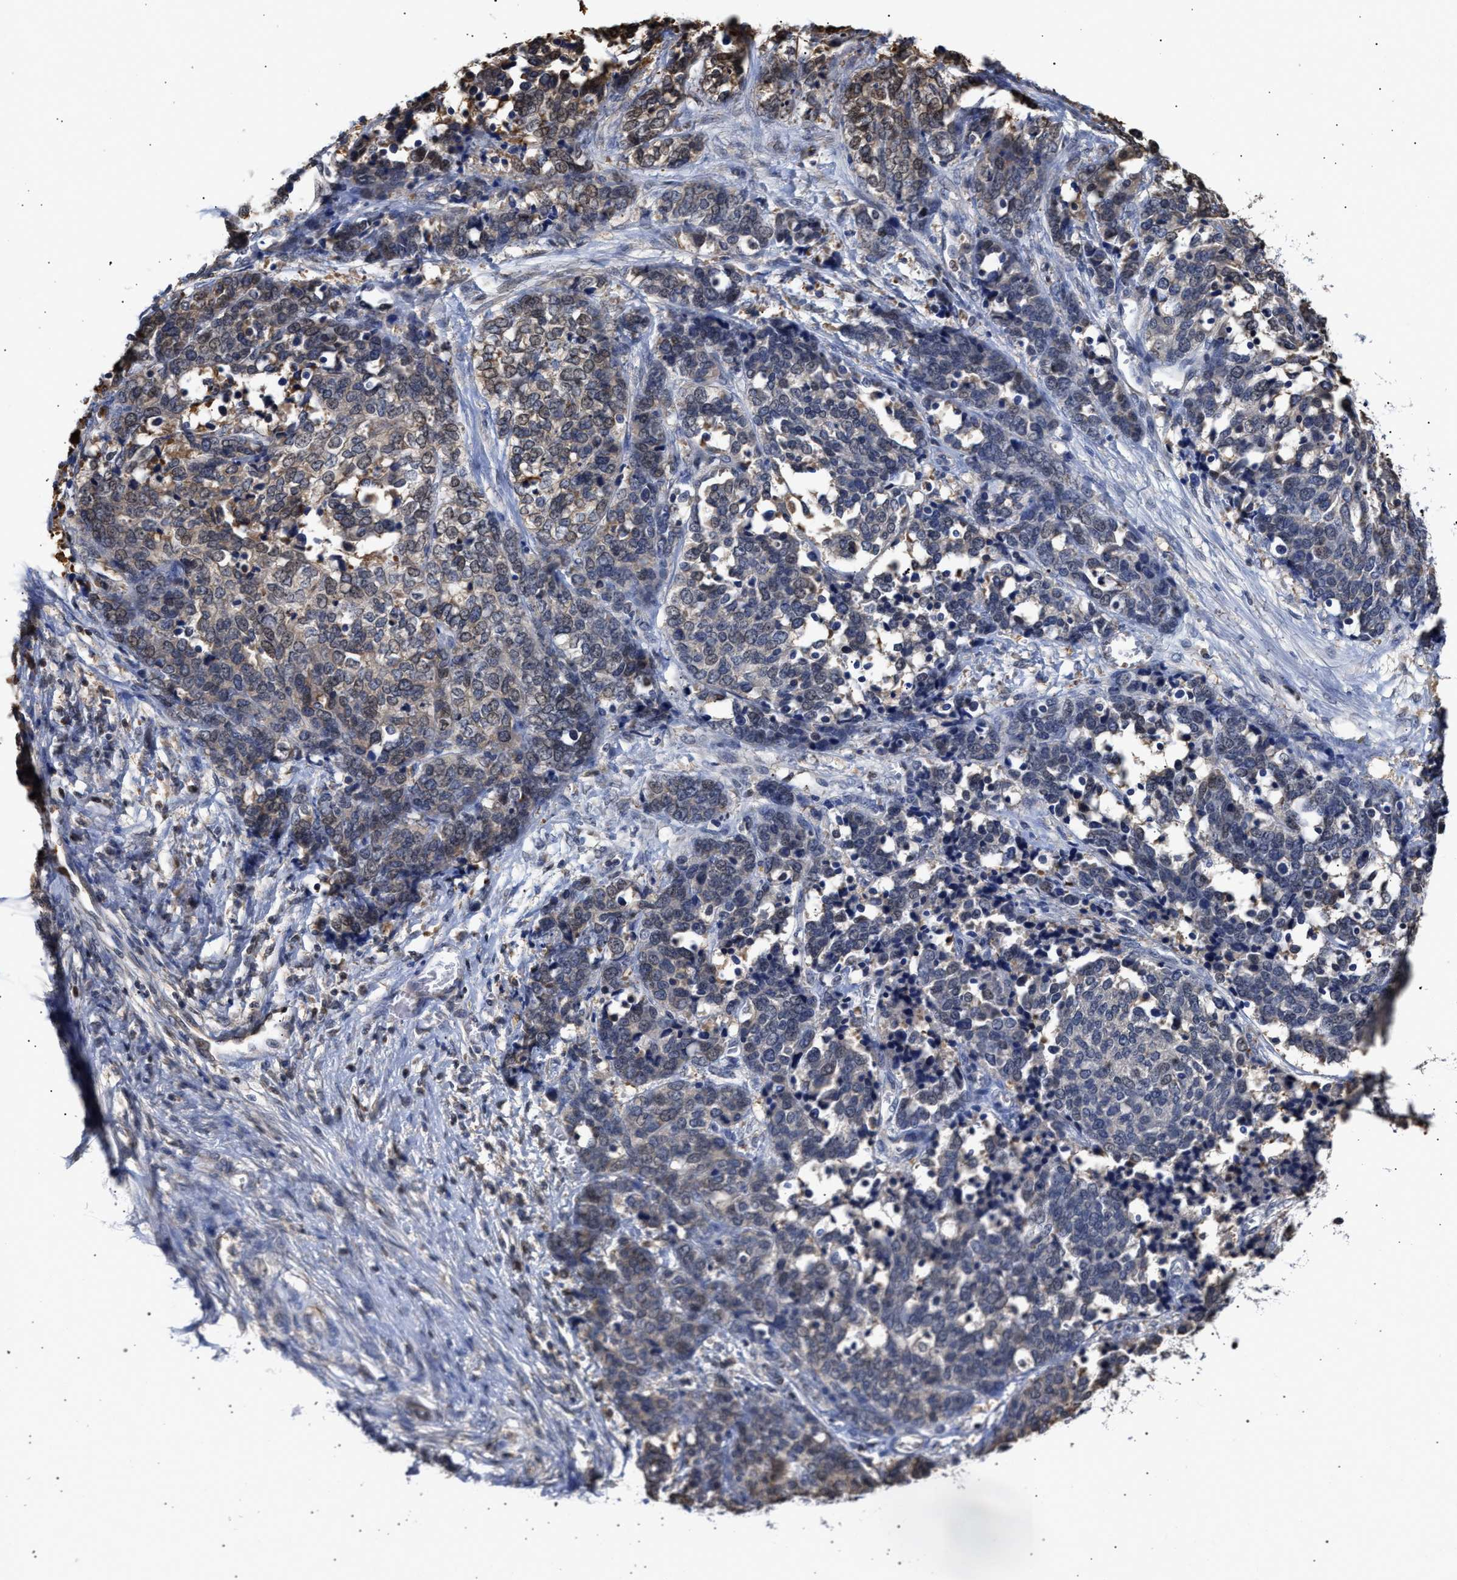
{"staining": {"intensity": "weak", "quantity": "<25%", "location": "cytoplasmic/membranous"}, "tissue": "ovarian cancer", "cell_type": "Tumor cells", "image_type": "cancer", "snomed": [{"axis": "morphology", "description": "Cystadenocarcinoma, serous, NOS"}, {"axis": "topography", "description": "Ovary"}], "caption": "There is no significant staining in tumor cells of ovarian serous cystadenocarcinoma.", "gene": "KLHDC1", "patient": {"sex": "female", "age": 44}}